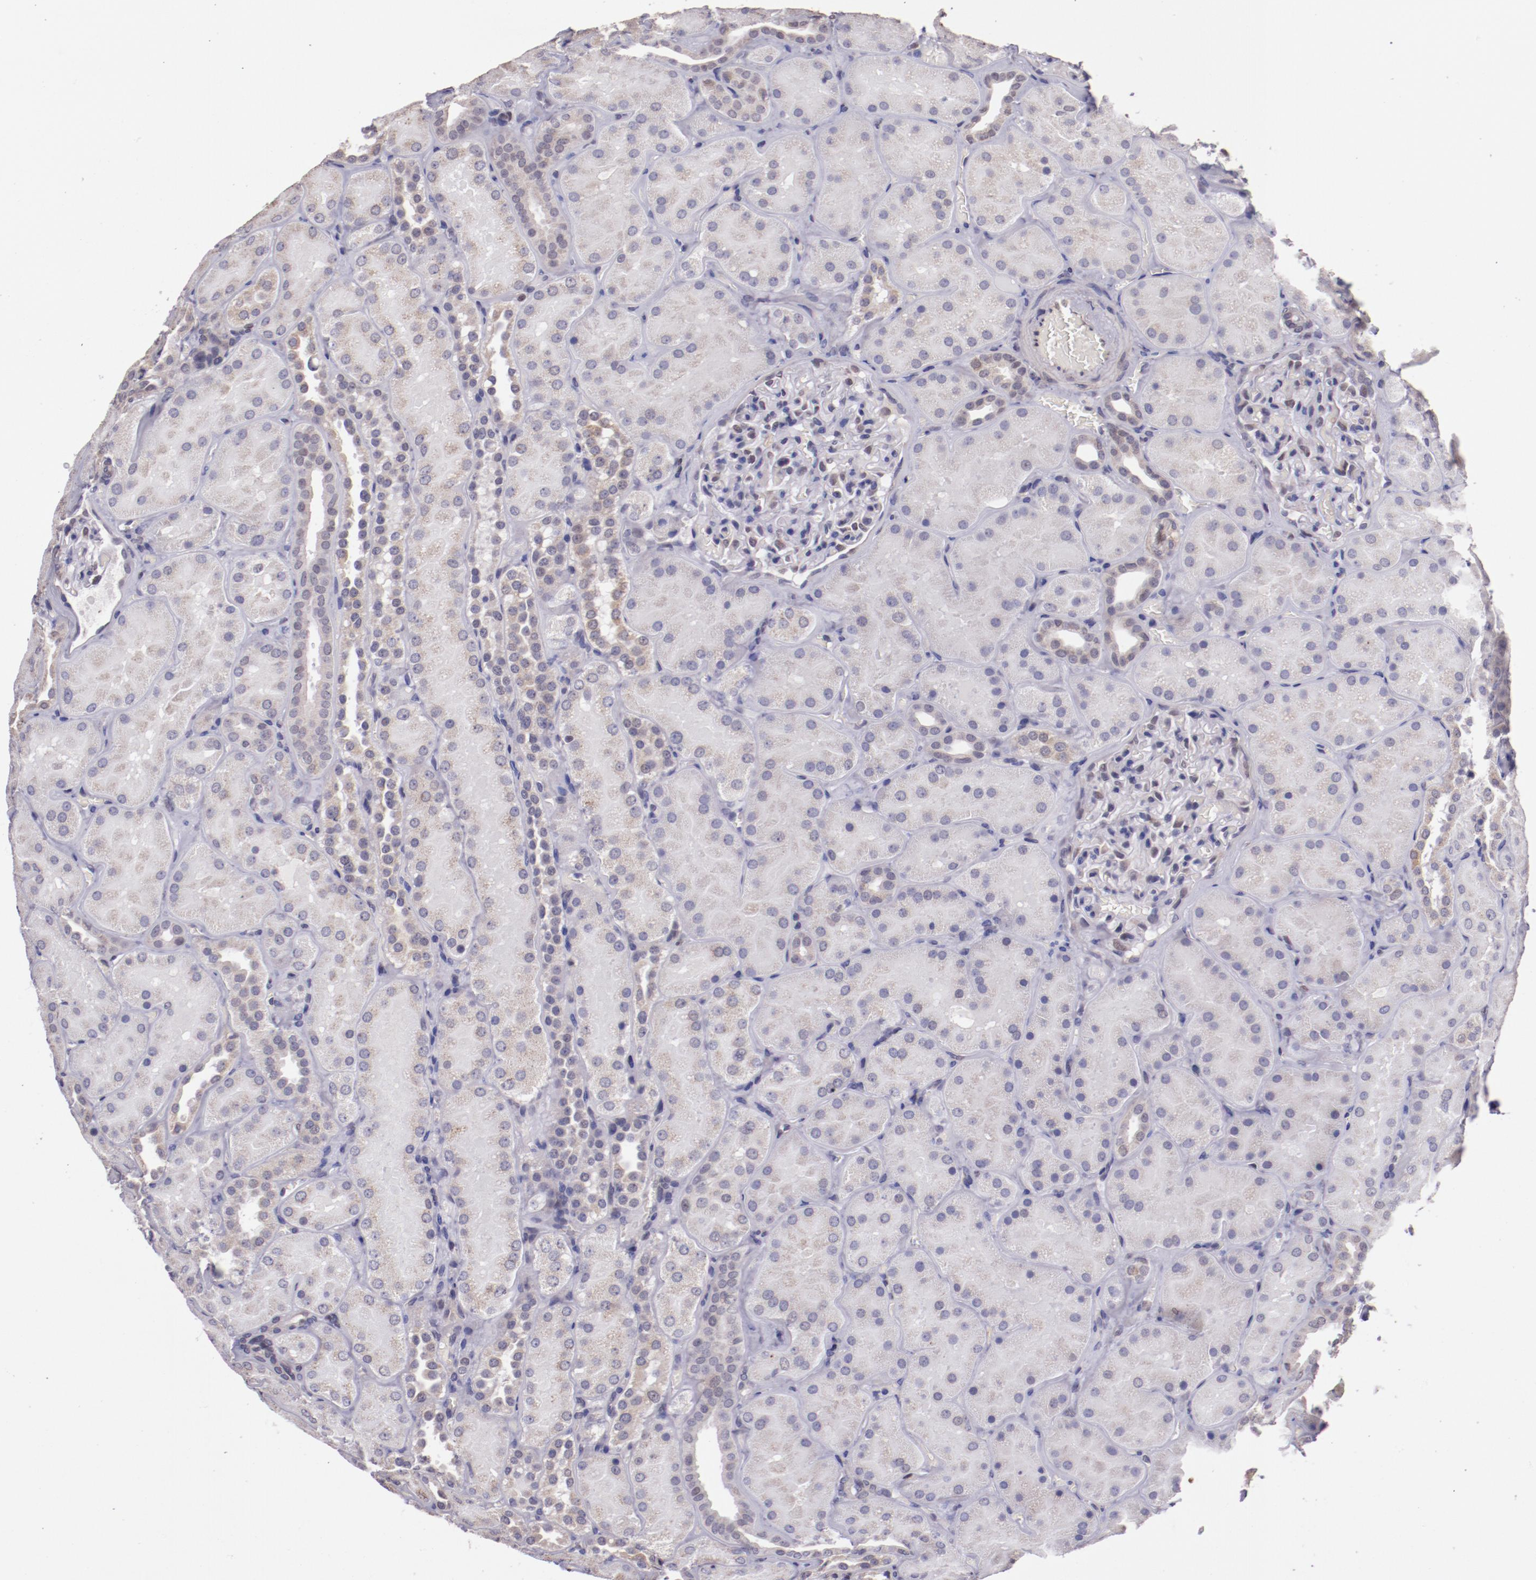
{"staining": {"intensity": "weak", "quantity": "<25%", "location": "nuclear"}, "tissue": "kidney", "cell_type": "Cells in glomeruli", "image_type": "normal", "snomed": [{"axis": "morphology", "description": "Normal tissue, NOS"}, {"axis": "topography", "description": "Kidney"}], "caption": "IHC of benign kidney demonstrates no staining in cells in glomeruli. The staining was performed using DAB (3,3'-diaminobenzidine) to visualize the protein expression in brown, while the nuclei were stained in blue with hematoxylin (Magnification: 20x).", "gene": "ELF1", "patient": {"sex": "male", "age": 28}}